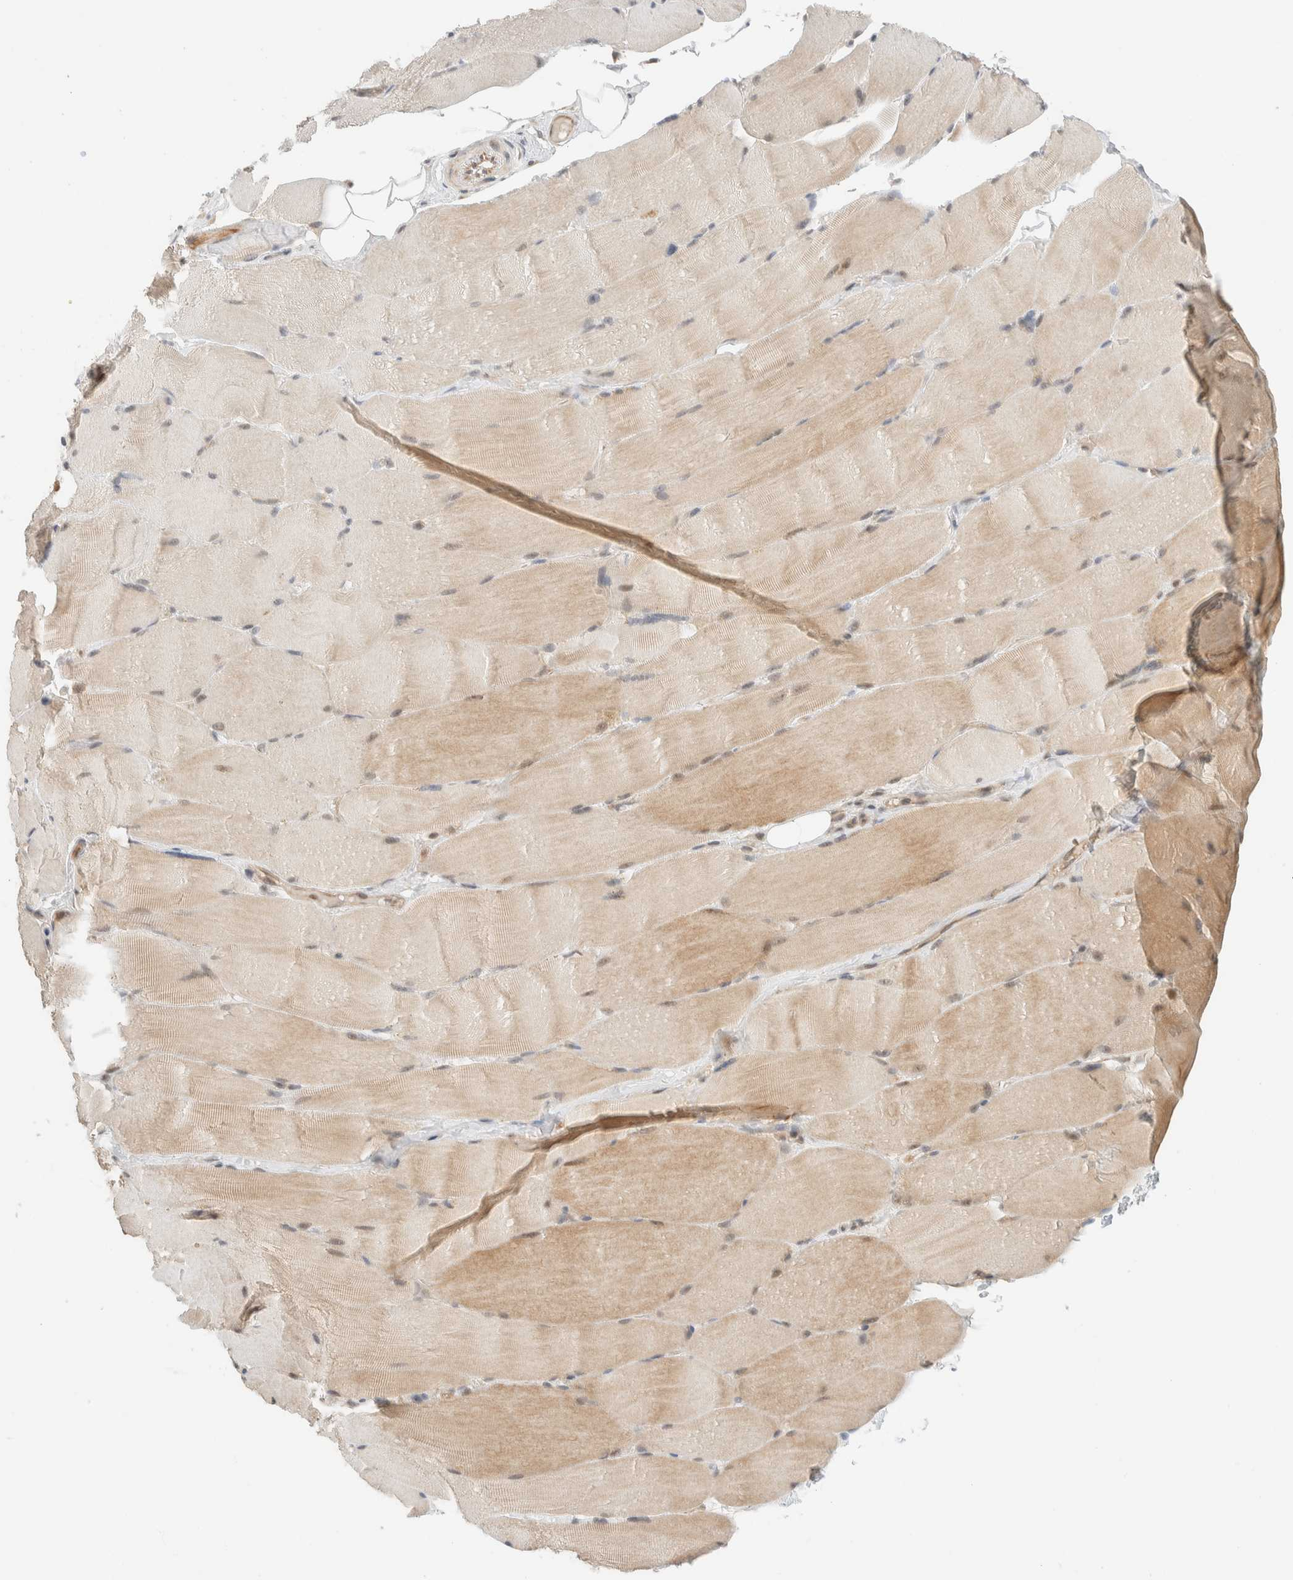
{"staining": {"intensity": "weak", "quantity": "25%-75%", "location": "cytoplasmic/membranous"}, "tissue": "skeletal muscle", "cell_type": "Myocytes", "image_type": "normal", "snomed": [{"axis": "morphology", "description": "Normal tissue, NOS"}, {"axis": "topography", "description": "Skin"}, {"axis": "topography", "description": "Skeletal muscle"}], "caption": "The image displays a brown stain indicating the presence of a protein in the cytoplasmic/membranous of myocytes in skeletal muscle.", "gene": "C8orf76", "patient": {"sex": "male", "age": 83}}